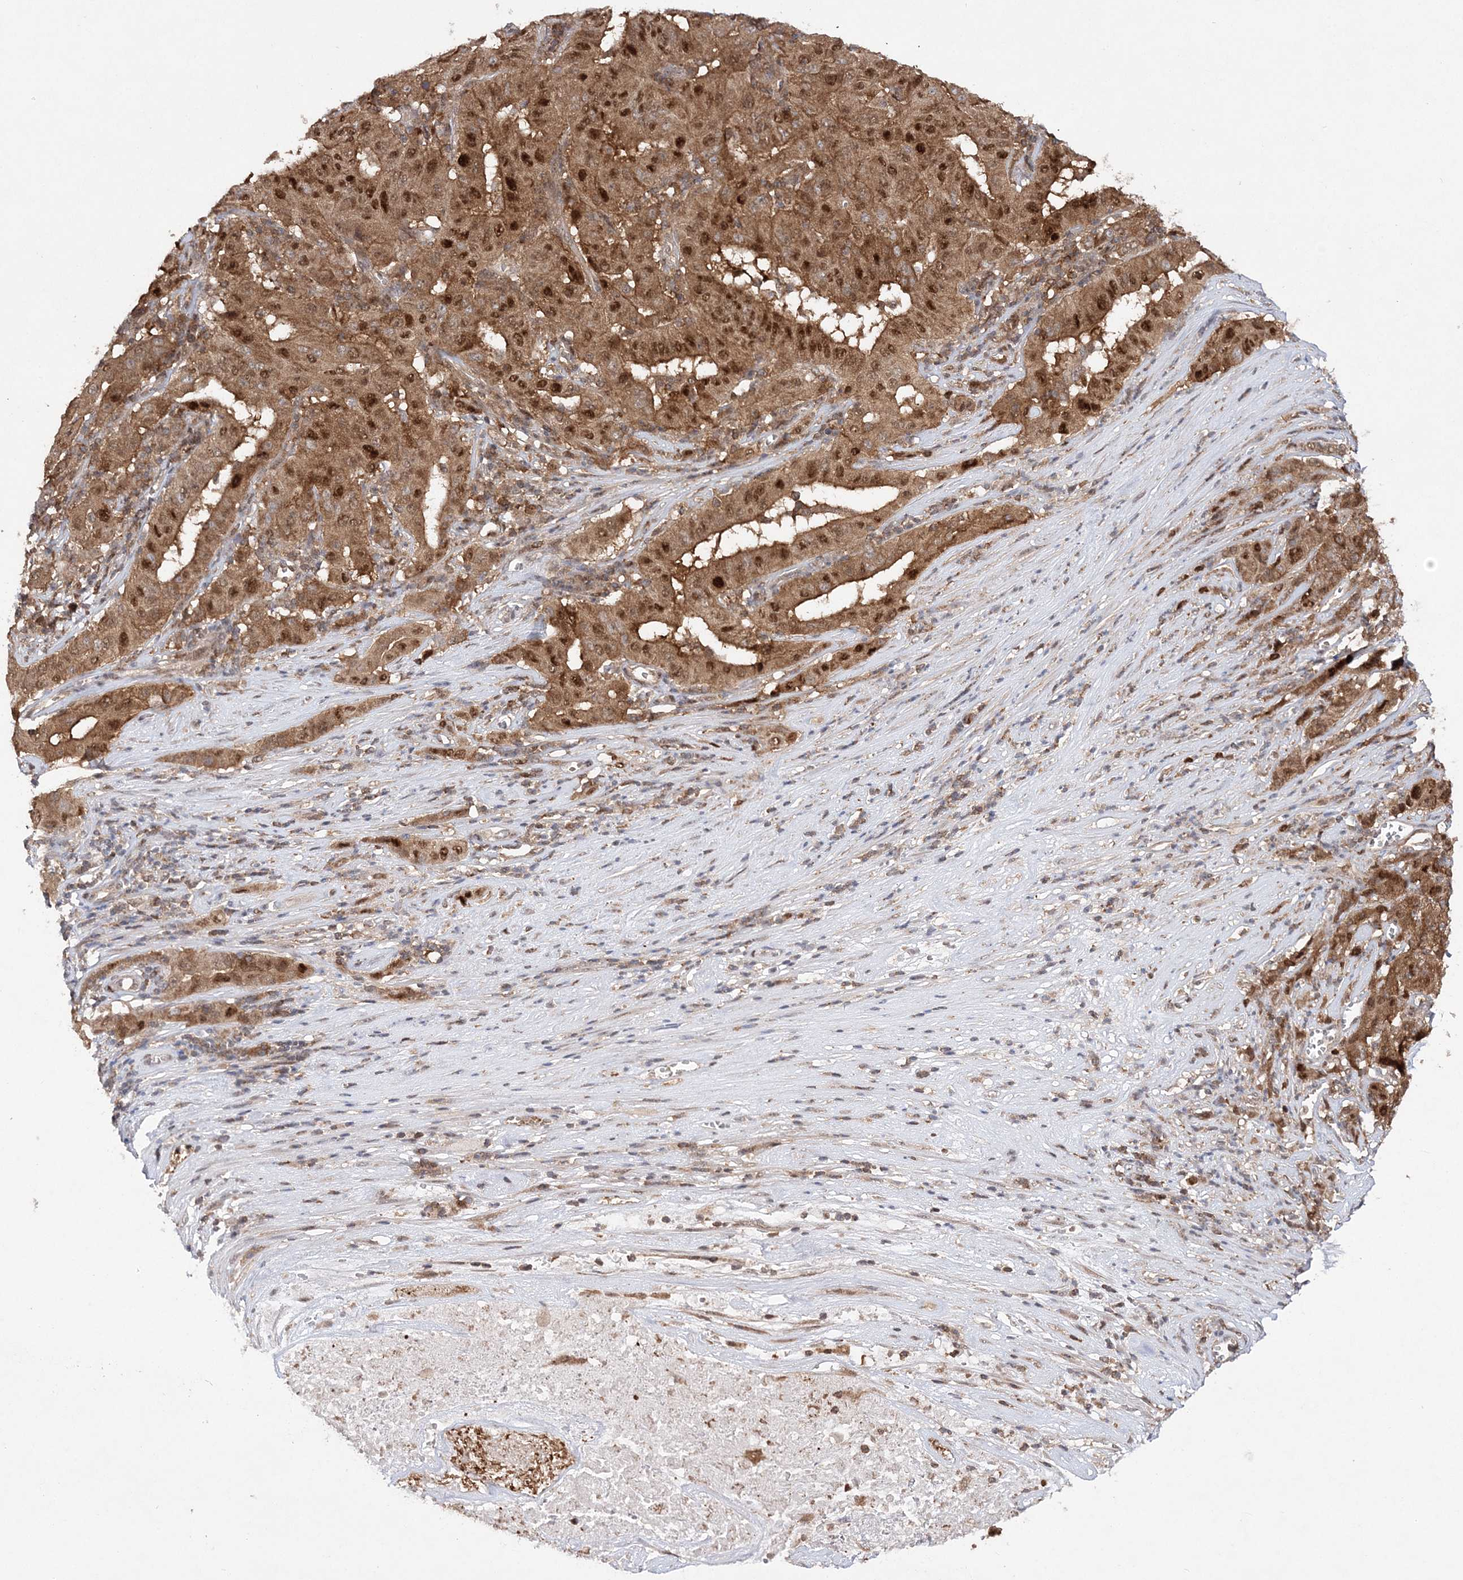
{"staining": {"intensity": "moderate", "quantity": ">75%", "location": "cytoplasmic/membranous,nuclear"}, "tissue": "pancreatic cancer", "cell_type": "Tumor cells", "image_type": "cancer", "snomed": [{"axis": "morphology", "description": "Adenocarcinoma, NOS"}, {"axis": "topography", "description": "Pancreas"}], "caption": "An image of human adenocarcinoma (pancreatic) stained for a protein reveals moderate cytoplasmic/membranous and nuclear brown staining in tumor cells.", "gene": "NIF3L1", "patient": {"sex": "male", "age": 63}}